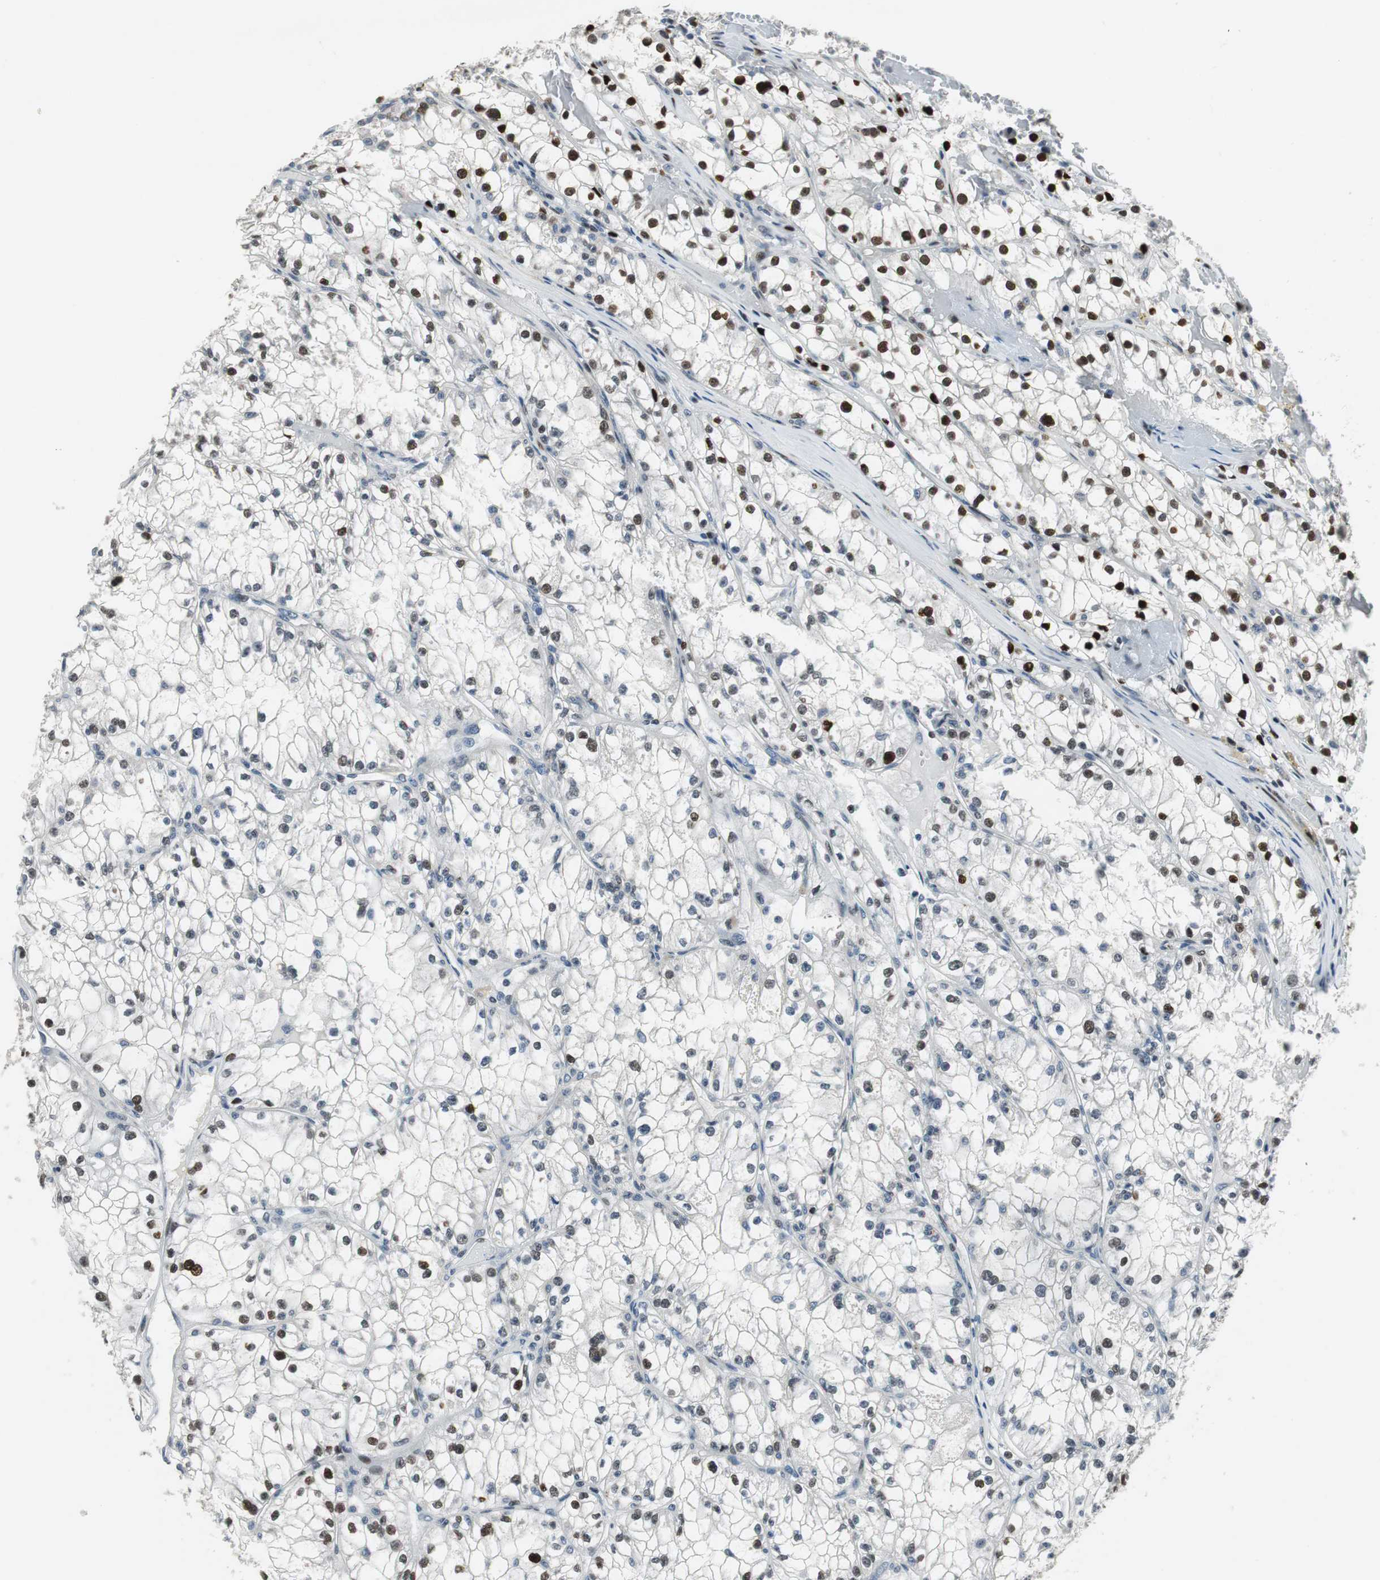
{"staining": {"intensity": "strong", "quantity": ">75%", "location": "nuclear"}, "tissue": "renal cancer", "cell_type": "Tumor cells", "image_type": "cancer", "snomed": [{"axis": "morphology", "description": "Adenocarcinoma, NOS"}, {"axis": "topography", "description": "Kidney"}], "caption": "A brown stain labels strong nuclear positivity of a protein in adenocarcinoma (renal) tumor cells.", "gene": "AJUBA", "patient": {"sex": "male", "age": 56}}